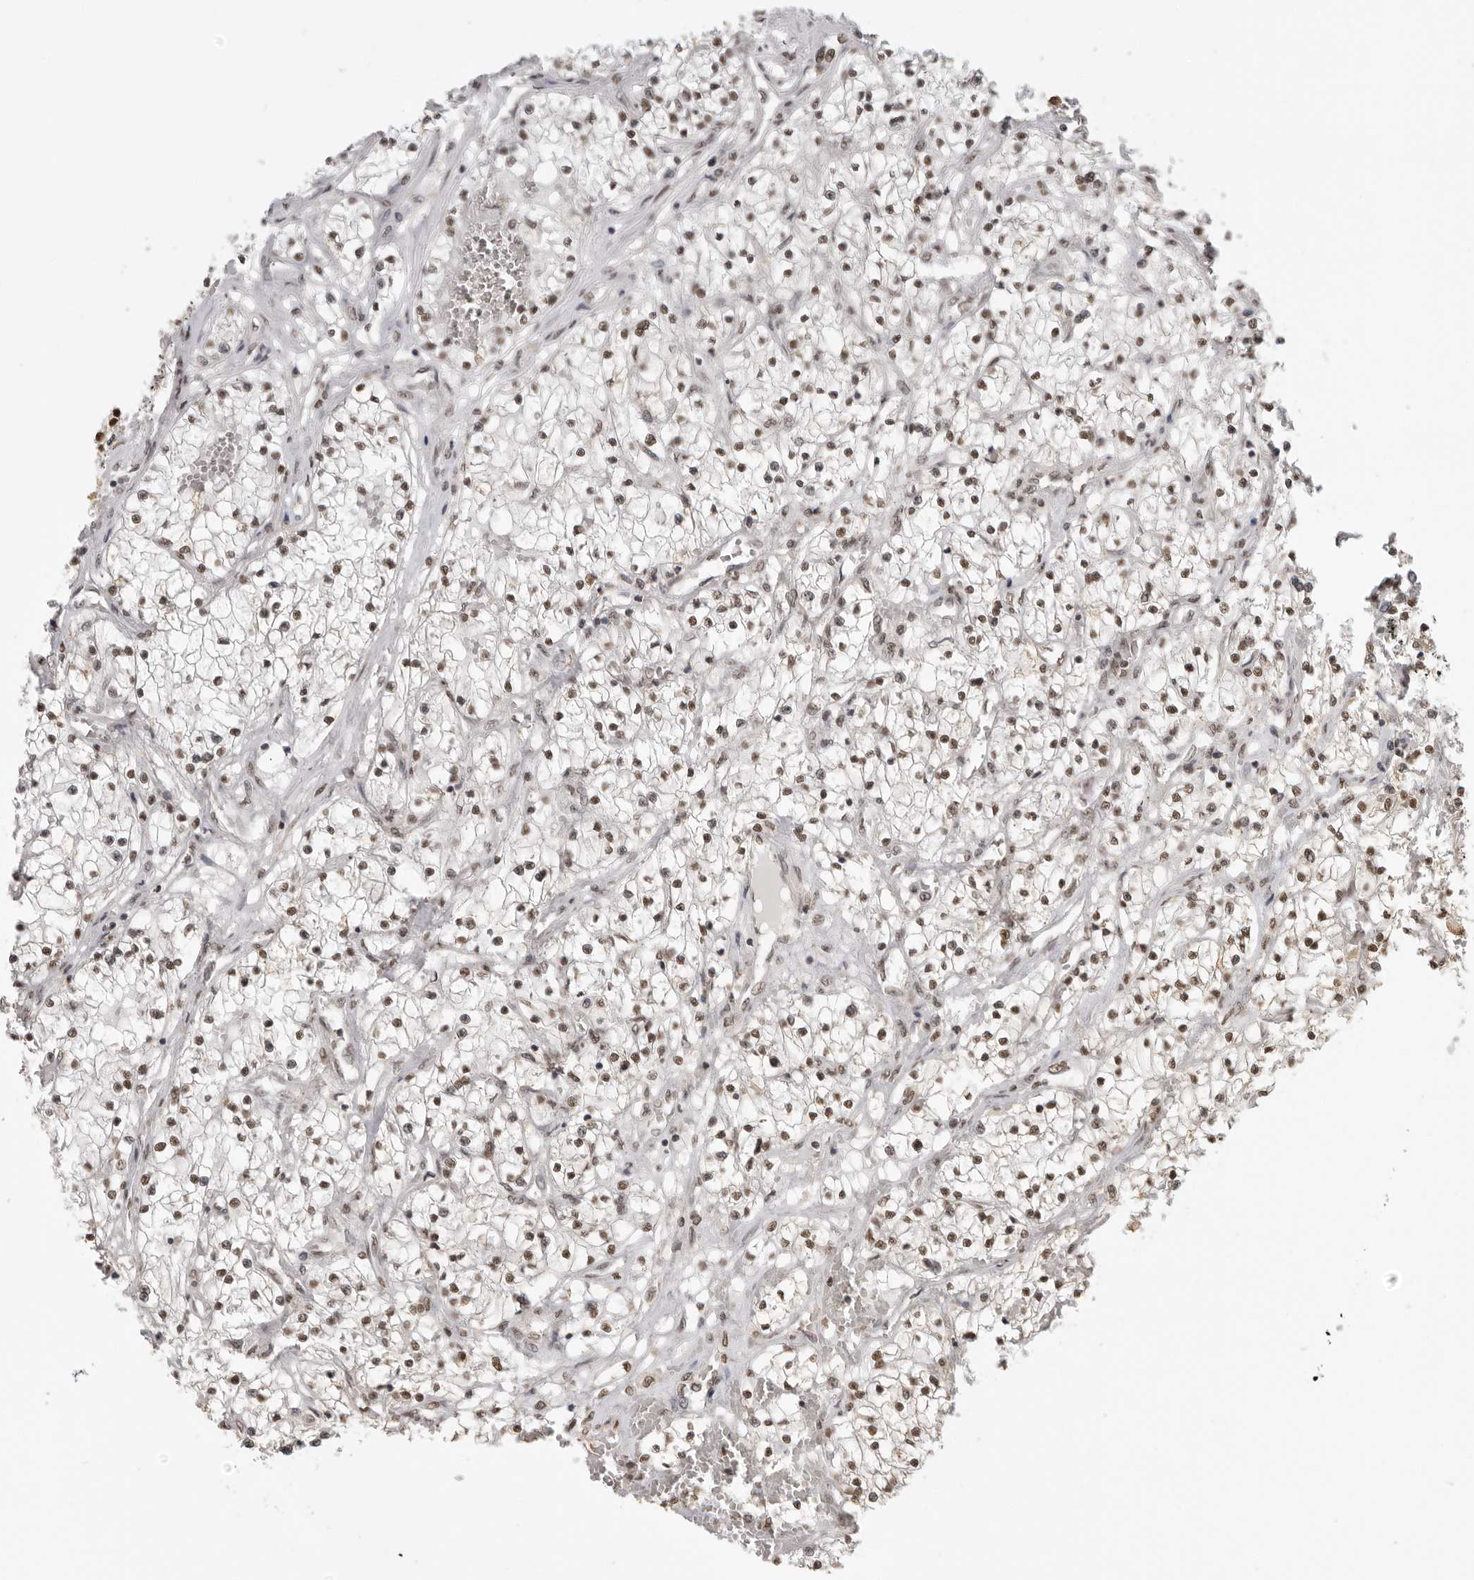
{"staining": {"intensity": "weak", "quantity": "25%-75%", "location": "nuclear"}, "tissue": "renal cancer", "cell_type": "Tumor cells", "image_type": "cancer", "snomed": [{"axis": "morphology", "description": "Normal tissue, NOS"}, {"axis": "morphology", "description": "Adenocarcinoma, NOS"}, {"axis": "topography", "description": "Kidney"}], "caption": "Immunohistochemistry of human renal adenocarcinoma shows low levels of weak nuclear expression in approximately 25%-75% of tumor cells.", "gene": "RPA2", "patient": {"sex": "male", "age": 68}}